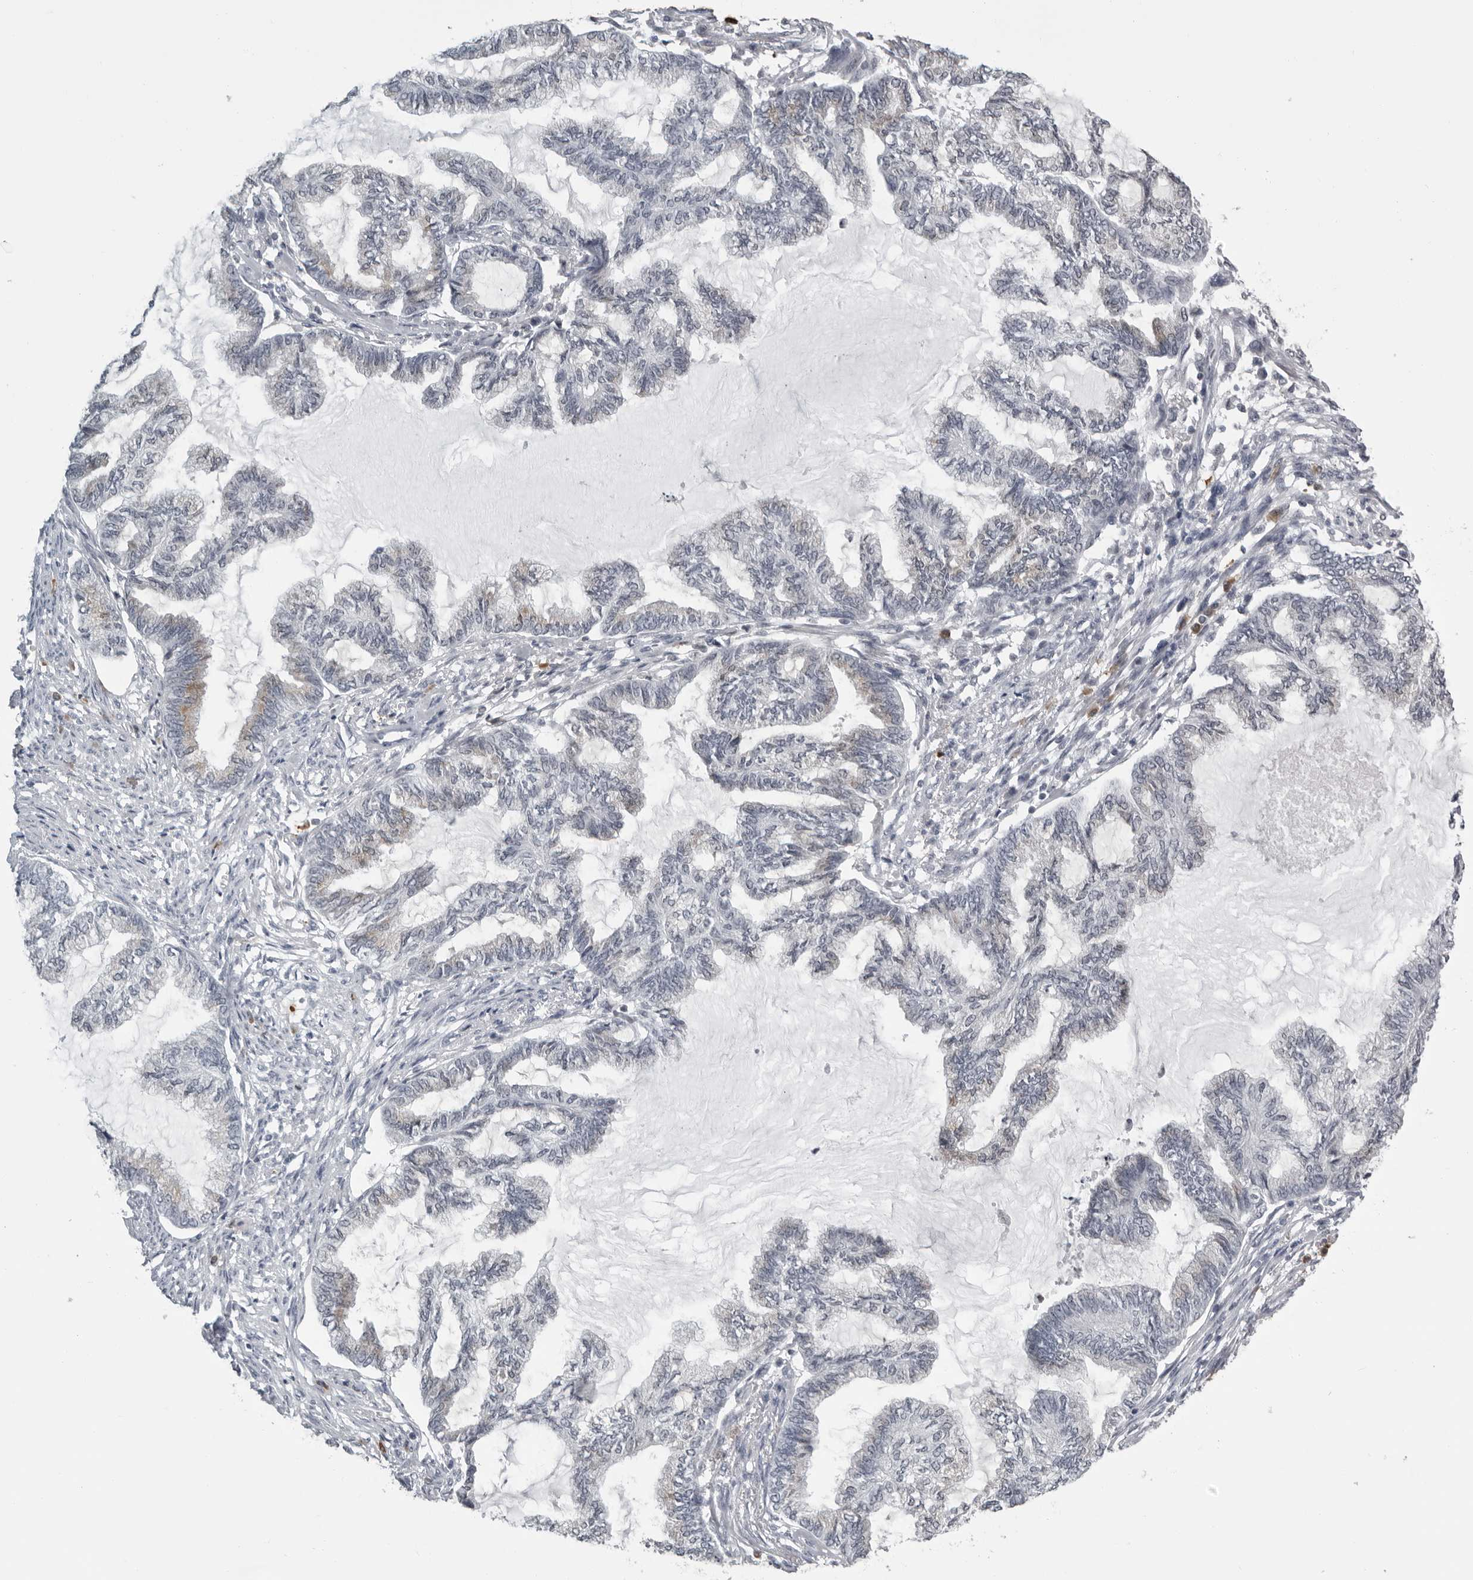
{"staining": {"intensity": "negative", "quantity": "none", "location": "none"}, "tissue": "endometrial cancer", "cell_type": "Tumor cells", "image_type": "cancer", "snomed": [{"axis": "morphology", "description": "Adenocarcinoma, NOS"}, {"axis": "topography", "description": "Endometrium"}], "caption": "Immunohistochemistry image of human endometrial cancer (adenocarcinoma) stained for a protein (brown), which demonstrates no expression in tumor cells. The staining is performed using DAB (3,3'-diaminobenzidine) brown chromogen with nuclei counter-stained in using hematoxylin.", "gene": "RTCA", "patient": {"sex": "female", "age": 86}}